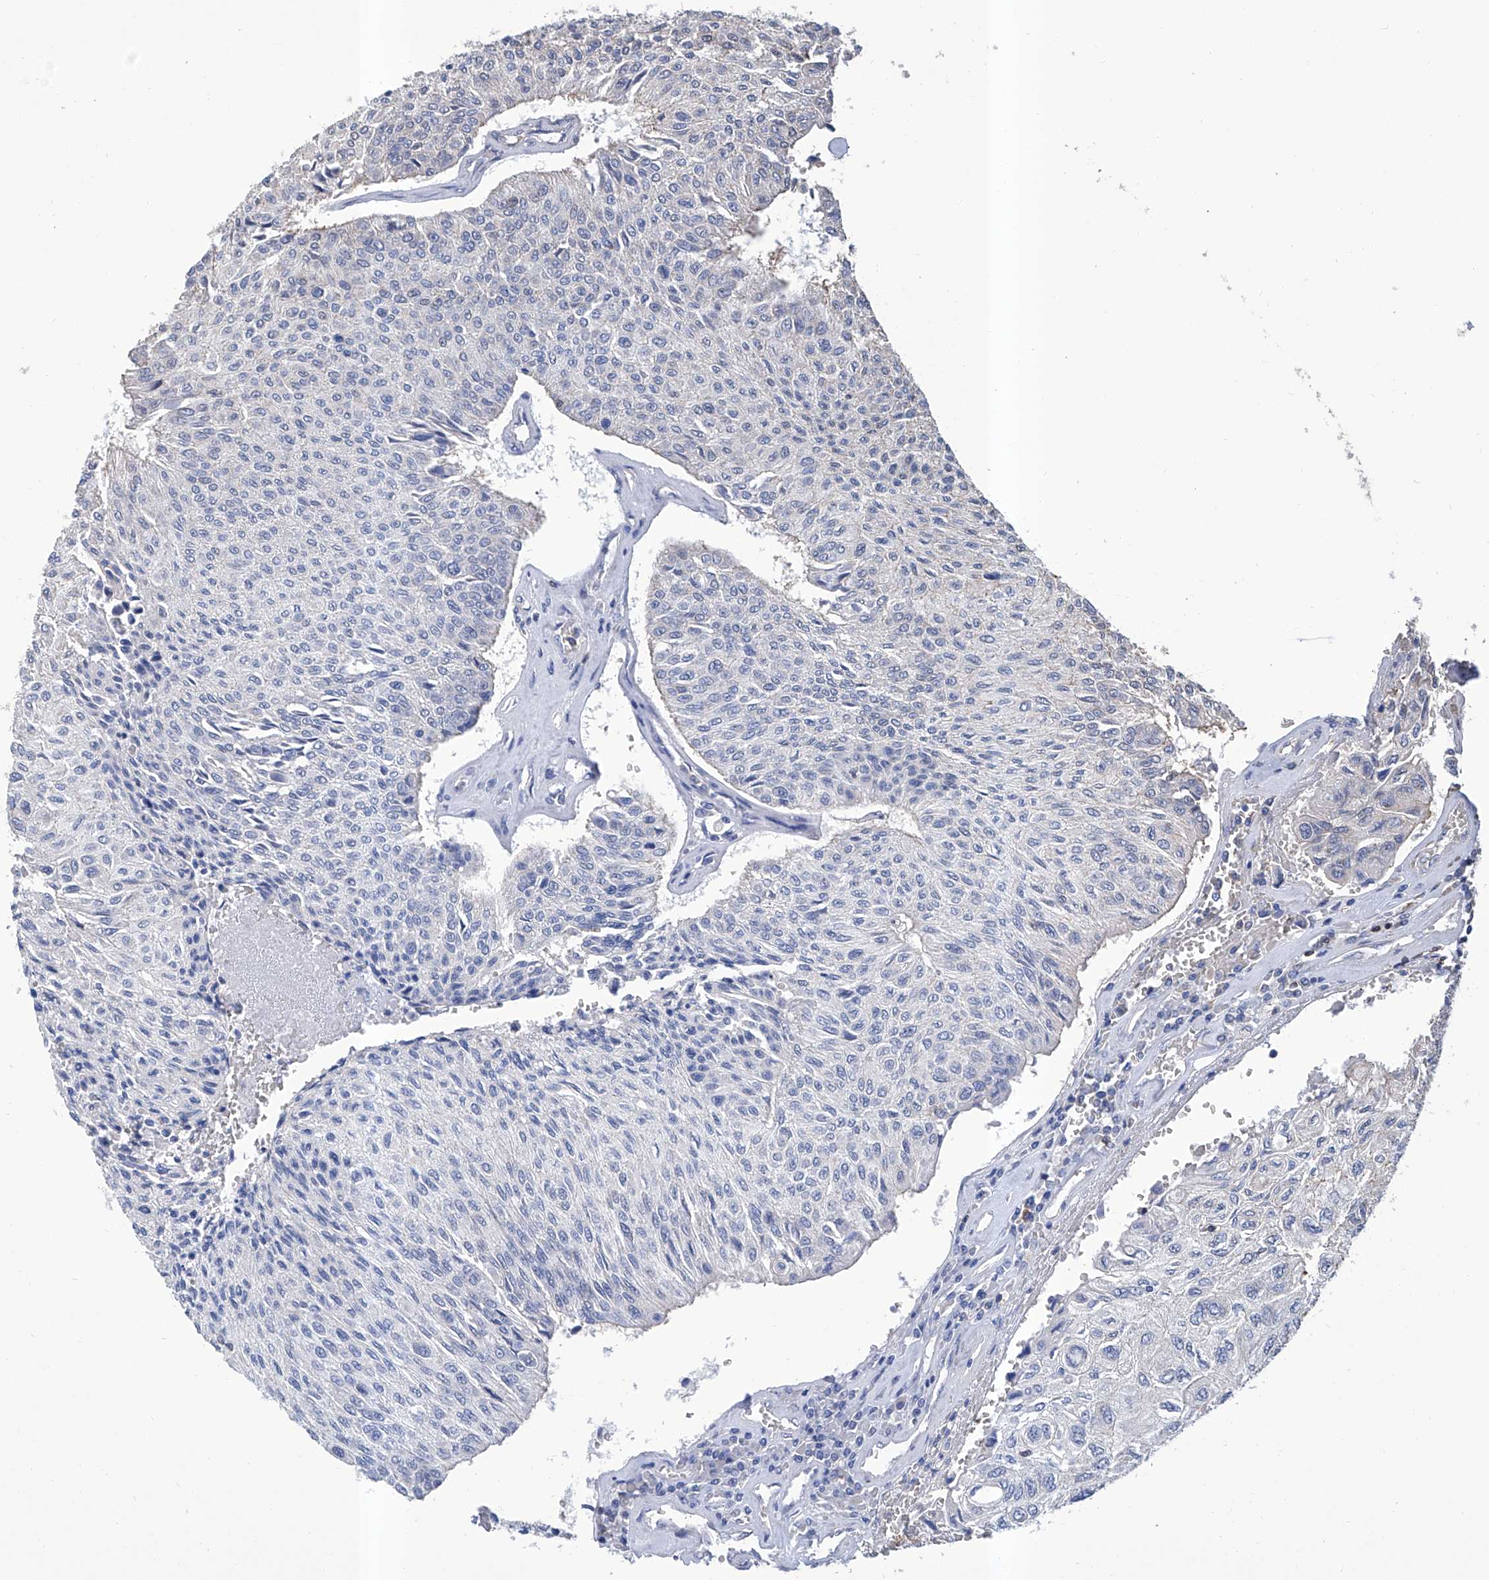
{"staining": {"intensity": "negative", "quantity": "none", "location": "none"}, "tissue": "urothelial cancer", "cell_type": "Tumor cells", "image_type": "cancer", "snomed": [{"axis": "morphology", "description": "Urothelial carcinoma, High grade"}, {"axis": "topography", "description": "Urinary bladder"}], "caption": "A high-resolution histopathology image shows immunohistochemistry staining of urothelial cancer, which demonstrates no significant expression in tumor cells.", "gene": "GPT", "patient": {"sex": "male", "age": 66}}